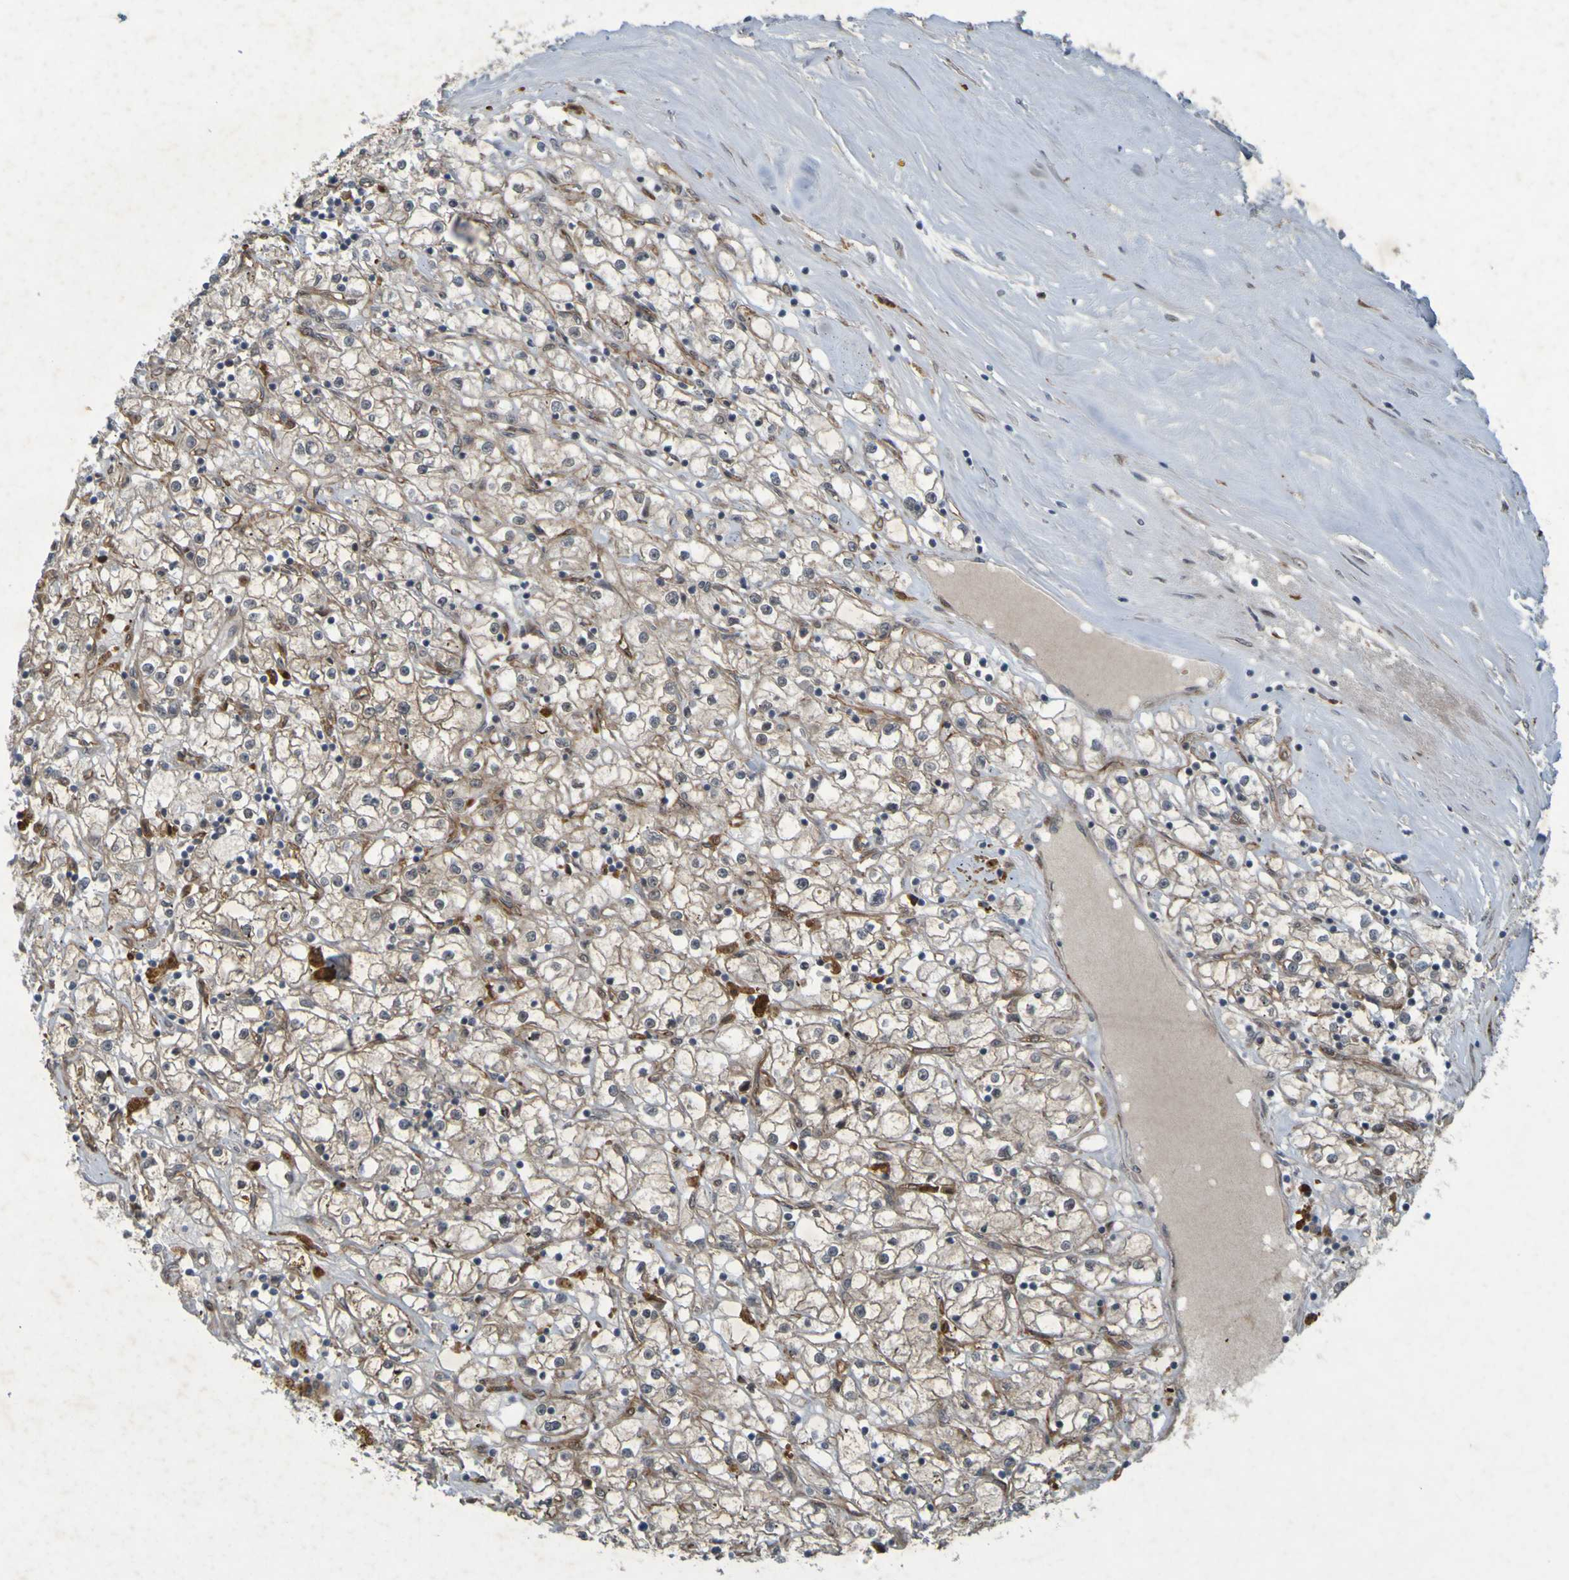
{"staining": {"intensity": "moderate", "quantity": ">75%", "location": "cytoplasmic/membranous"}, "tissue": "renal cancer", "cell_type": "Tumor cells", "image_type": "cancer", "snomed": [{"axis": "morphology", "description": "Adenocarcinoma, NOS"}, {"axis": "topography", "description": "Kidney"}], "caption": "A high-resolution photomicrograph shows IHC staining of adenocarcinoma (renal), which demonstrates moderate cytoplasmic/membranous staining in approximately >75% of tumor cells.", "gene": "MCPH1", "patient": {"sex": "male", "age": 56}}